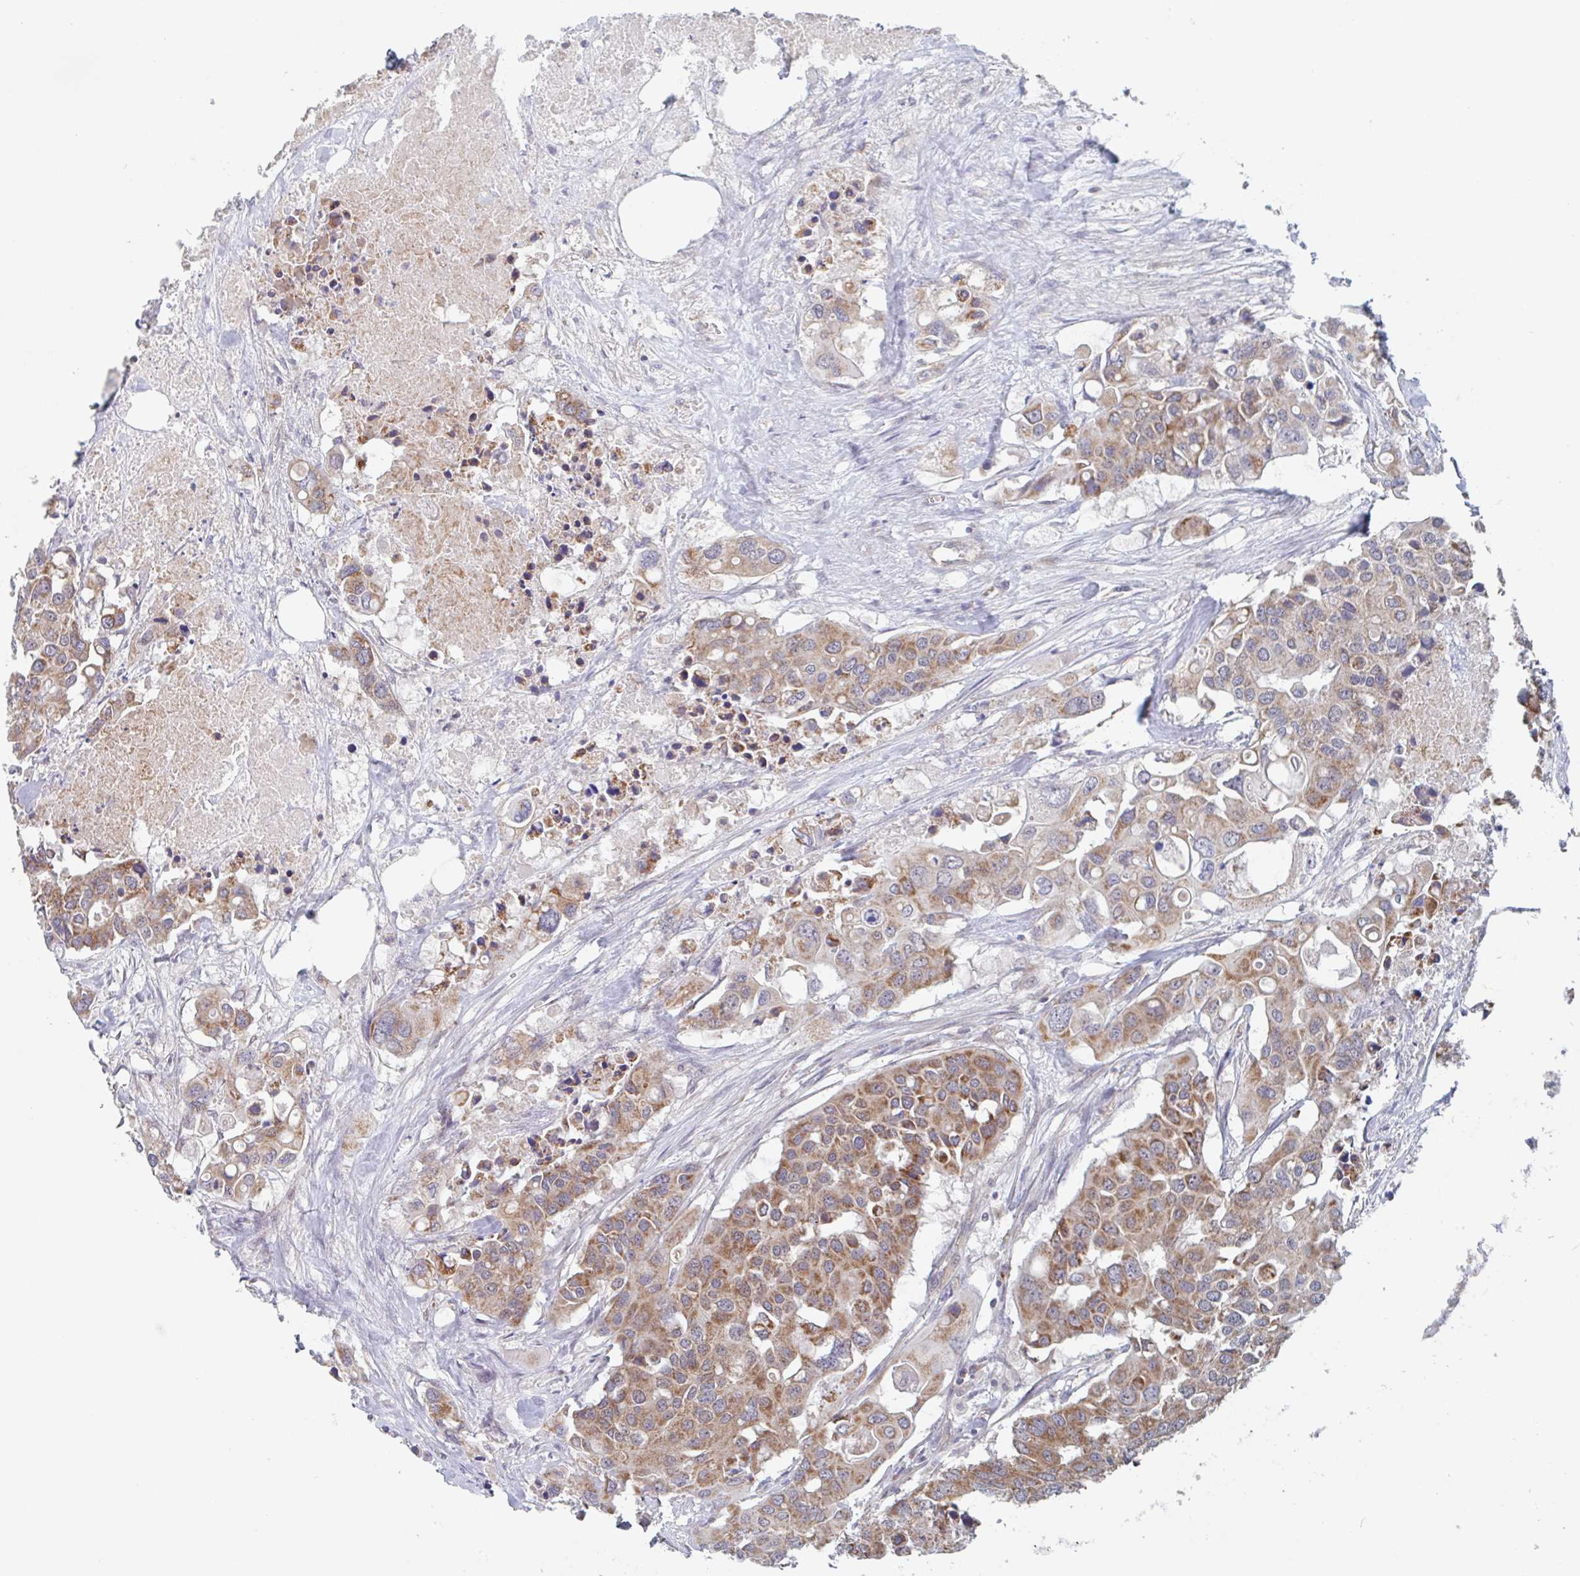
{"staining": {"intensity": "moderate", "quantity": ">75%", "location": "cytoplasmic/membranous"}, "tissue": "colorectal cancer", "cell_type": "Tumor cells", "image_type": "cancer", "snomed": [{"axis": "morphology", "description": "Adenocarcinoma, NOS"}, {"axis": "topography", "description": "Colon"}], "caption": "The immunohistochemical stain shows moderate cytoplasmic/membranous expression in tumor cells of colorectal adenocarcinoma tissue.", "gene": "SURF1", "patient": {"sex": "male", "age": 77}}